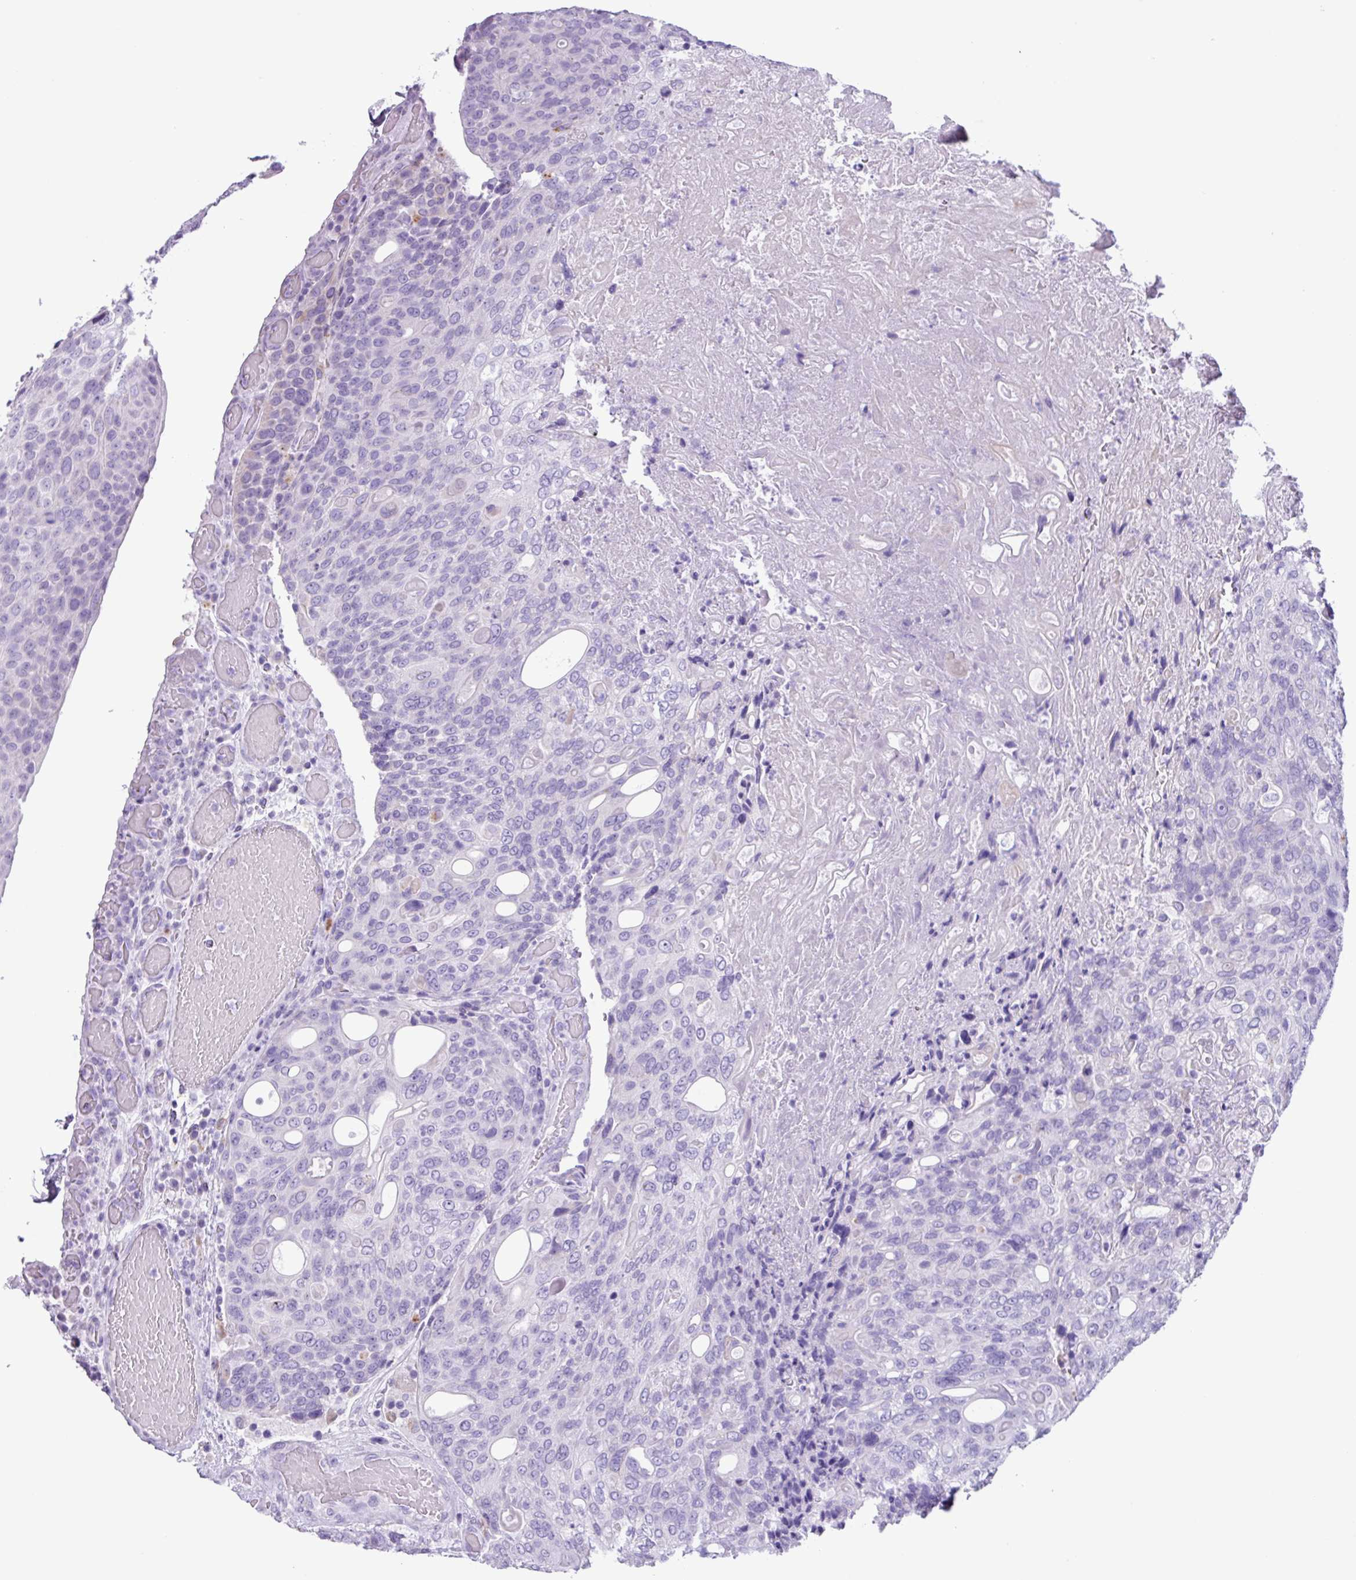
{"staining": {"intensity": "negative", "quantity": "none", "location": "none"}, "tissue": "urothelial cancer", "cell_type": "Tumor cells", "image_type": "cancer", "snomed": [{"axis": "morphology", "description": "Urothelial carcinoma, High grade"}, {"axis": "topography", "description": "Urinary bladder"}], "caption": "The micrograph displays no significant positivity in tumor cells of urothelial cancer.", "gene": "AGO3", "patient": {"sex": "female", "age": 70}}